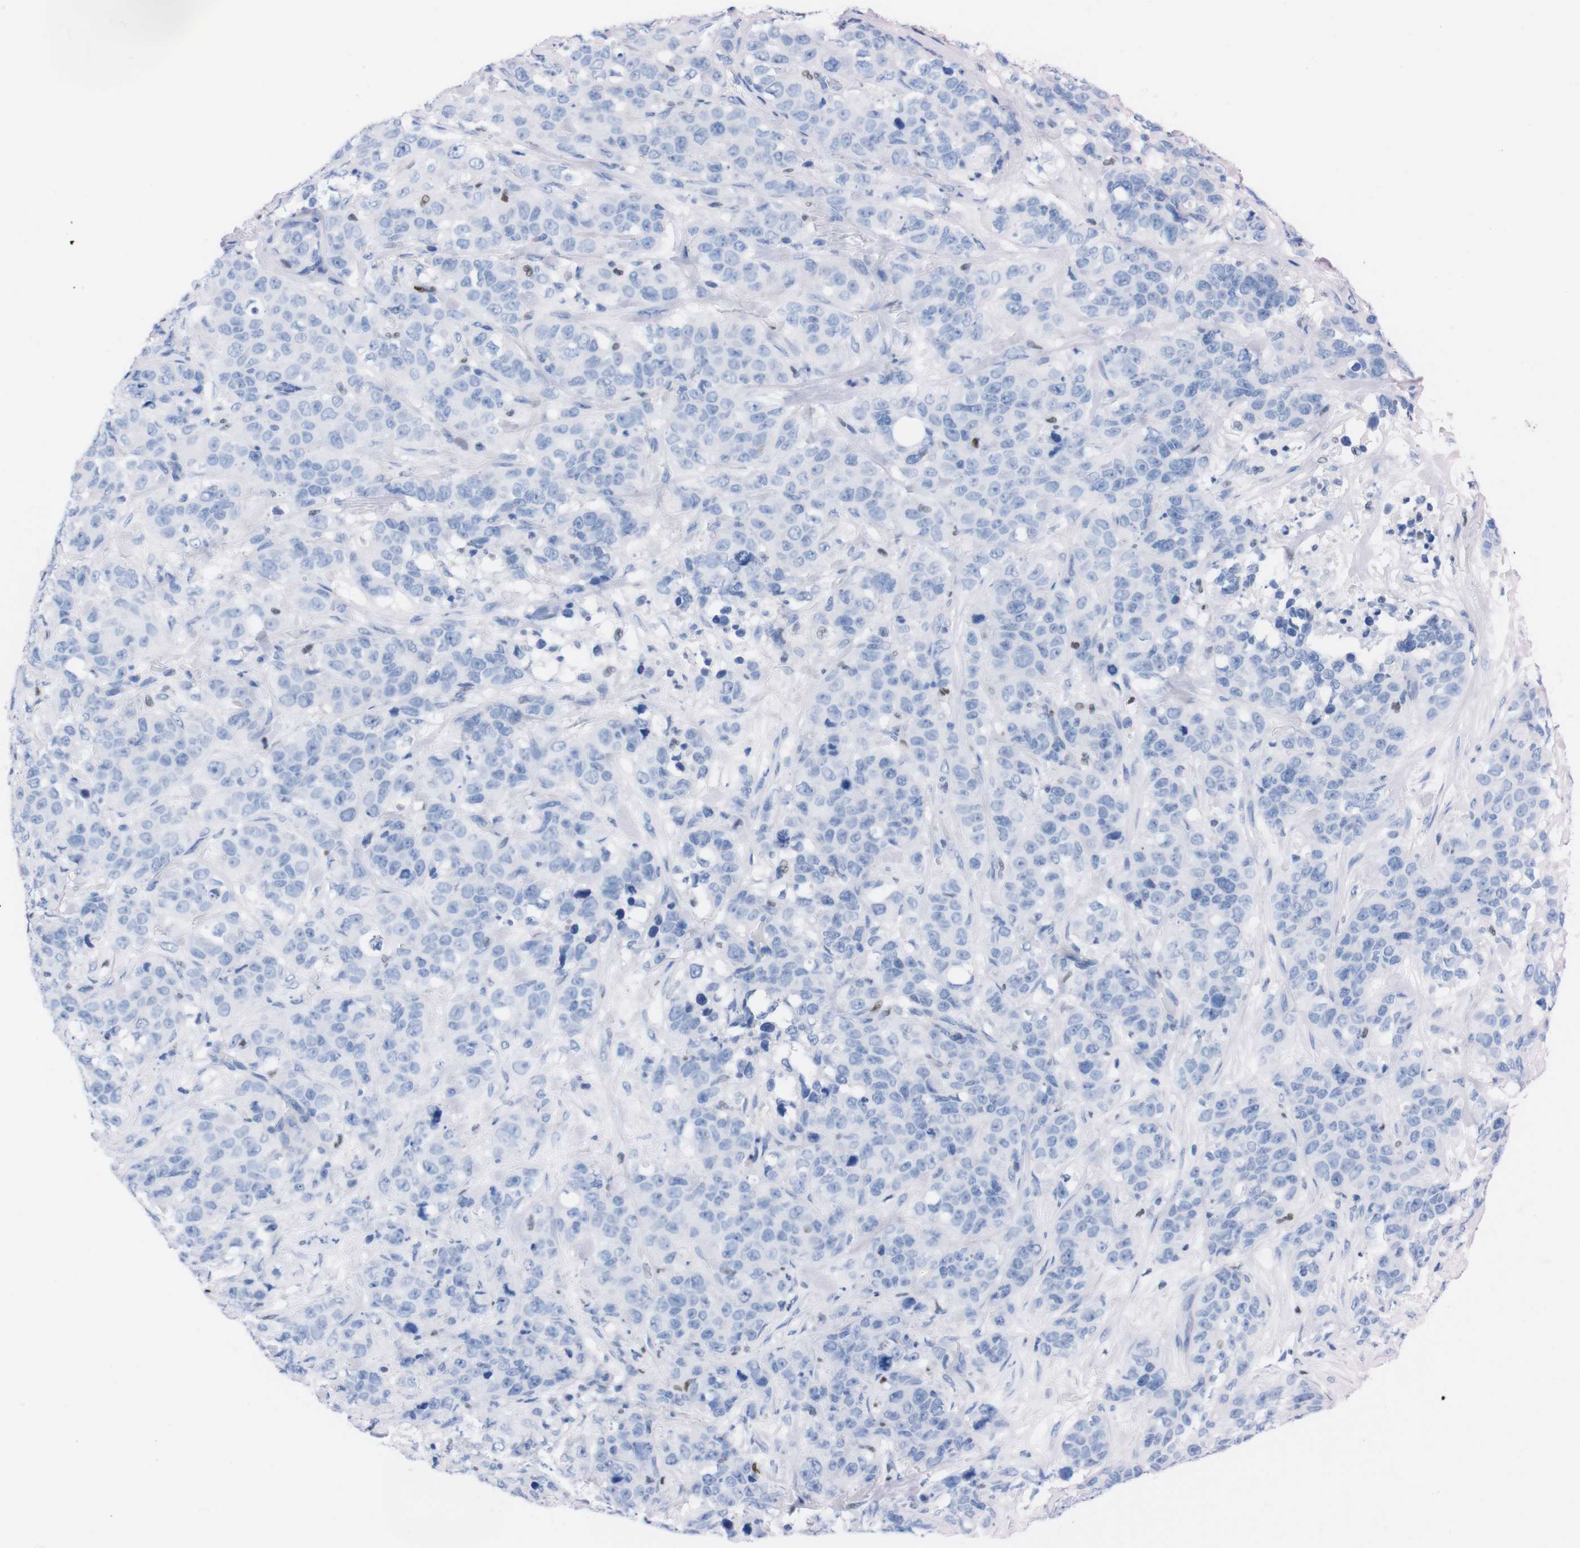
{"staining": {"intensity": "negative", "quantity": "none", "location": "none"}, "tissue": "stomach cancer", "cell_type": "Tumor cells", "image_type": "cancer", "snomed": [{"axis": "morphology", "description": "Adenocarcinoma, NOS"}, {"axis": "topography", "description": "Stomach"}], "caption": "Tumor cells are negative for brown protein staining in stomach adenocarcinoma.", "gene": "P2RY12", "patient": {"sex": "male", "age": 48}}